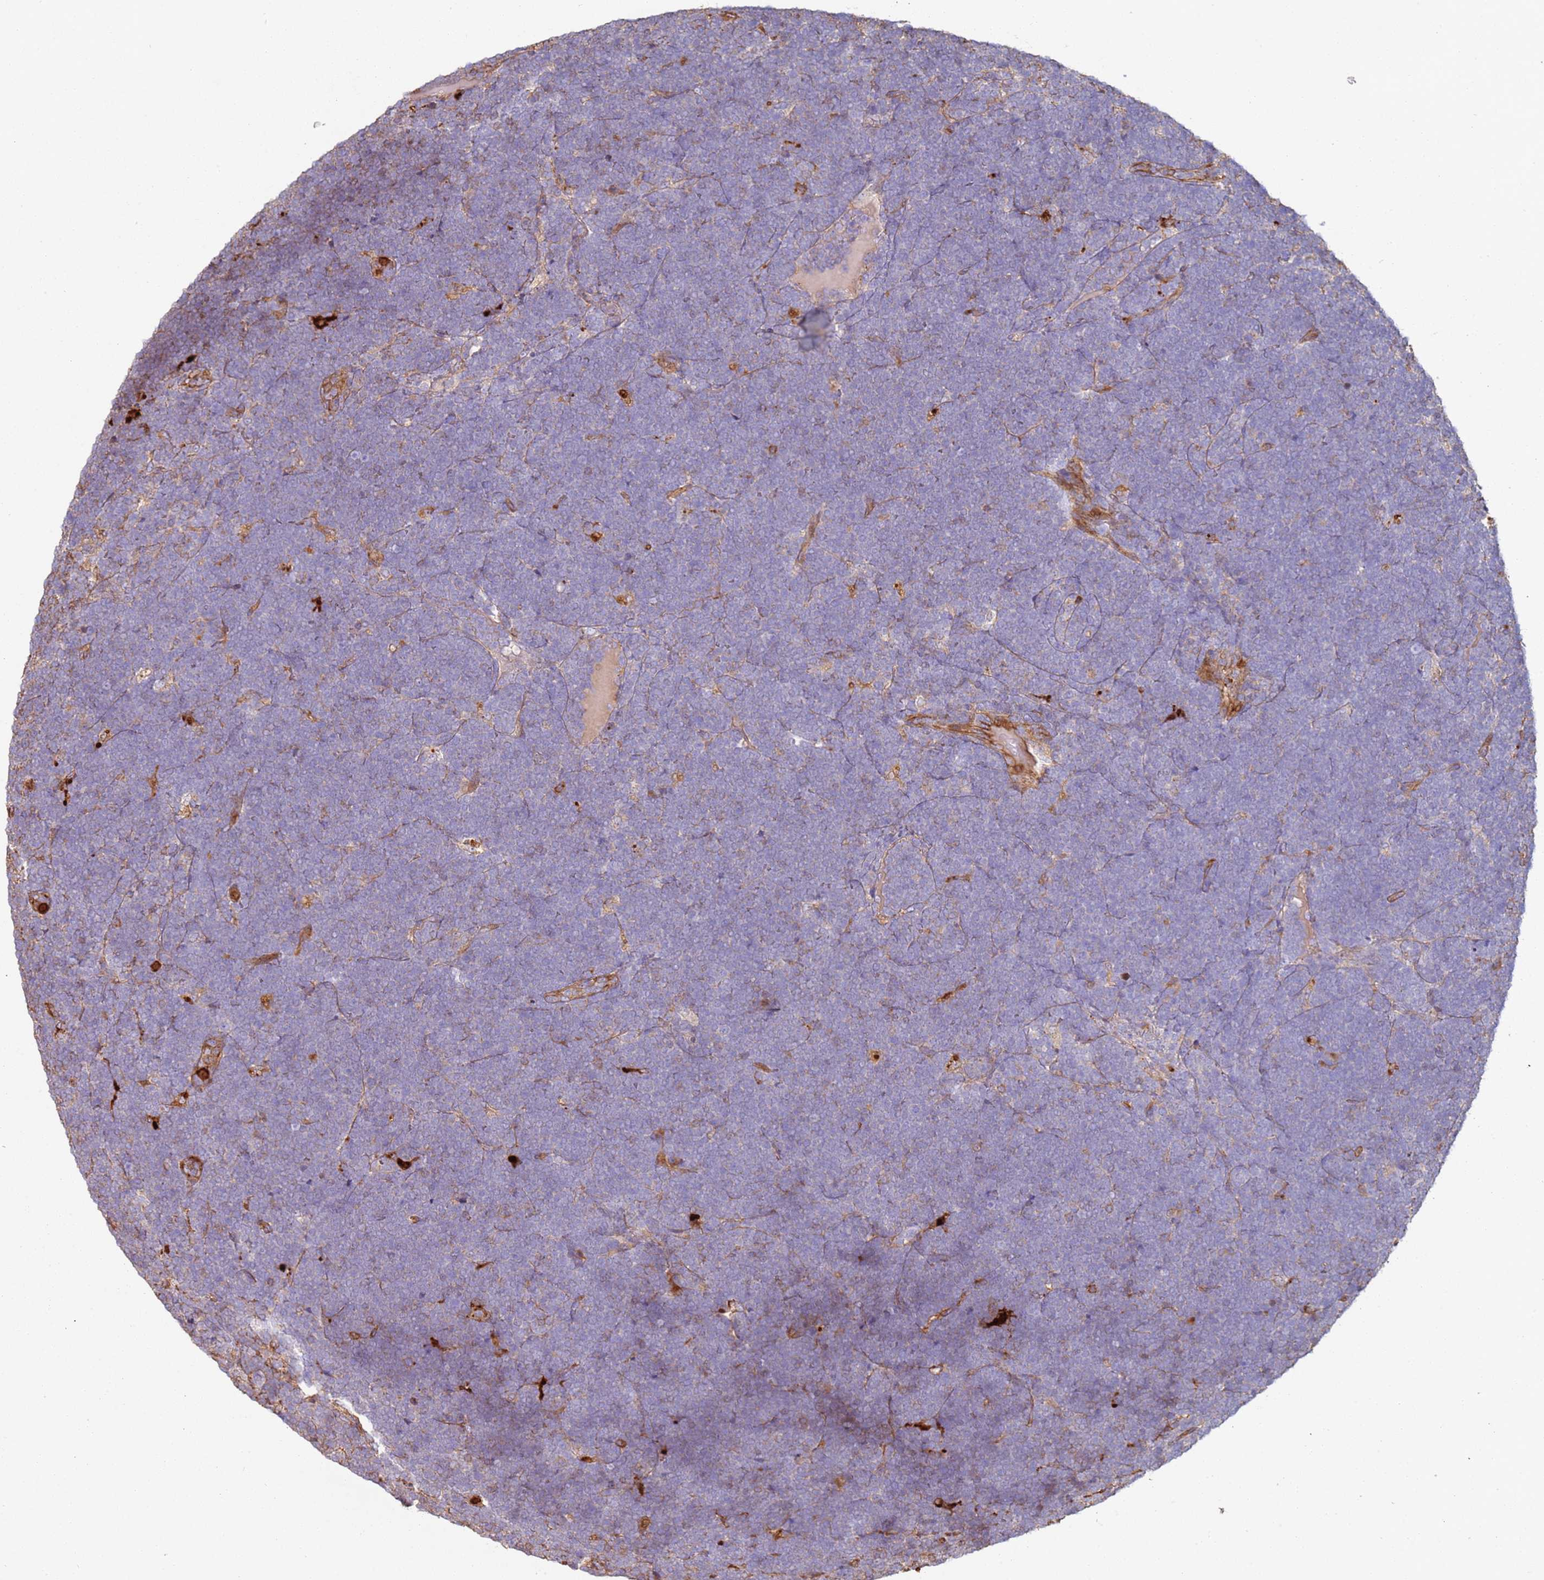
{"staining": {"intensity": "negative", "quantity": "none", "location": "none"}, "tissue": "lymphoma", "cell_type": "Tumor cells", "image_type": "cancer", "snomed": [{"axis": "morphology", "description": "Malignant lymphoma, non-Hodgkin's type, High grade"}, {"axis": "topography", "description": "Lymph node"}], "caption": "There is no significant staining in tumor cells of high-grade malignant lymphoma, non-Hodgkin's type.", "gene": "NDUFAF4", "patient": {"sex": "male", "age": 13}}